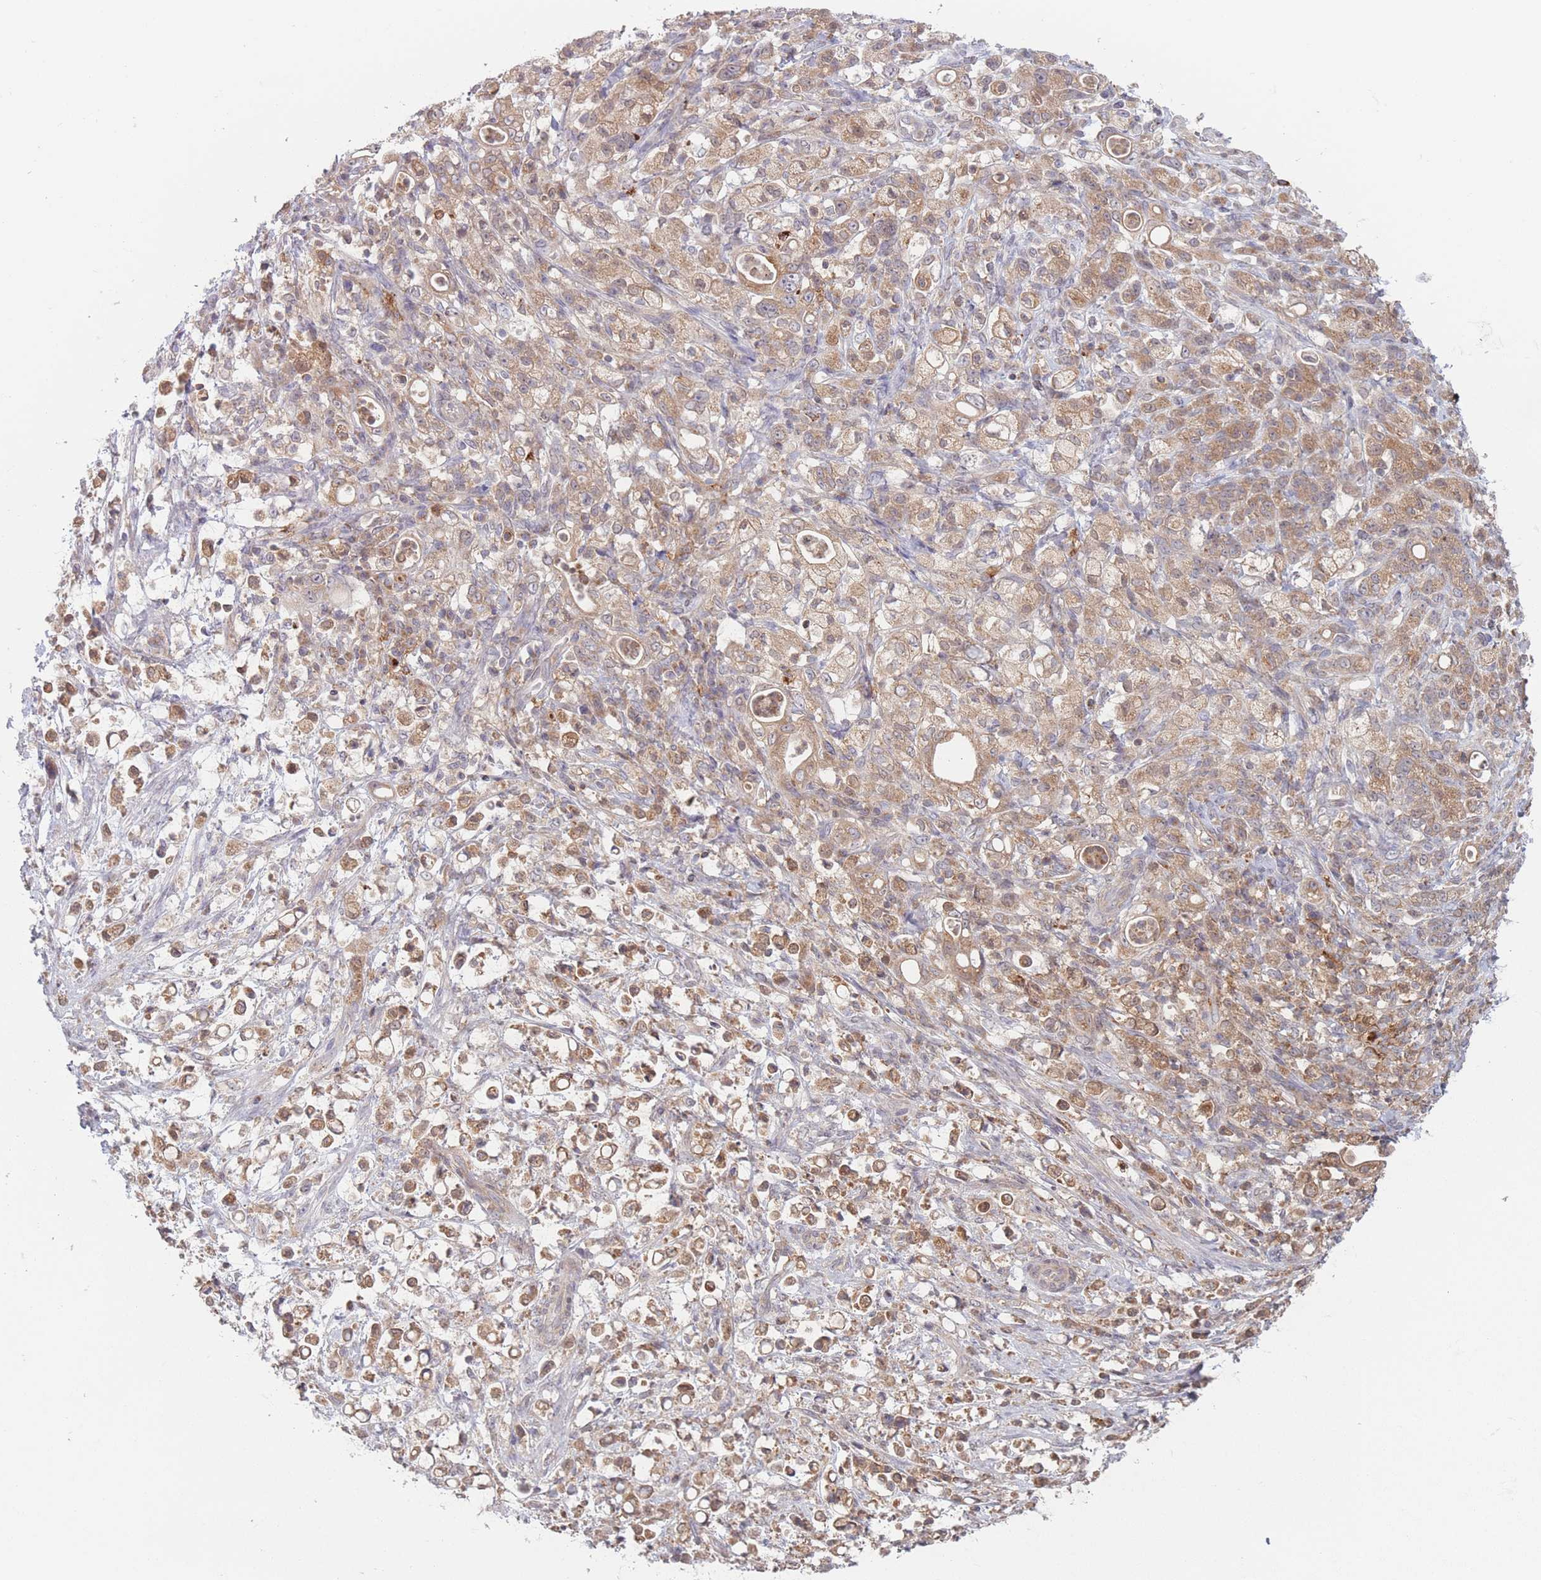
{"staining": {"intensity": "moderate", "quantity": ">75%", "location": "cytoplasmic/membranous"}, "tissue": "stomach cancer", "cell_type": "Tumor cells", "image_type": "cancer", "snomed": [{"axis": "morphology", "description": "Adenocarcinoma, NOS"}, {"axis": "topography", "description": "Stomach"}], "caption": "This is an image of IHC staining of stomach cancer, which shows moderate staining in the cytoplasmic/membranous of tumor cells.", "gene": "PPM1A", "patient": {"sex": "female", "age": 60}}